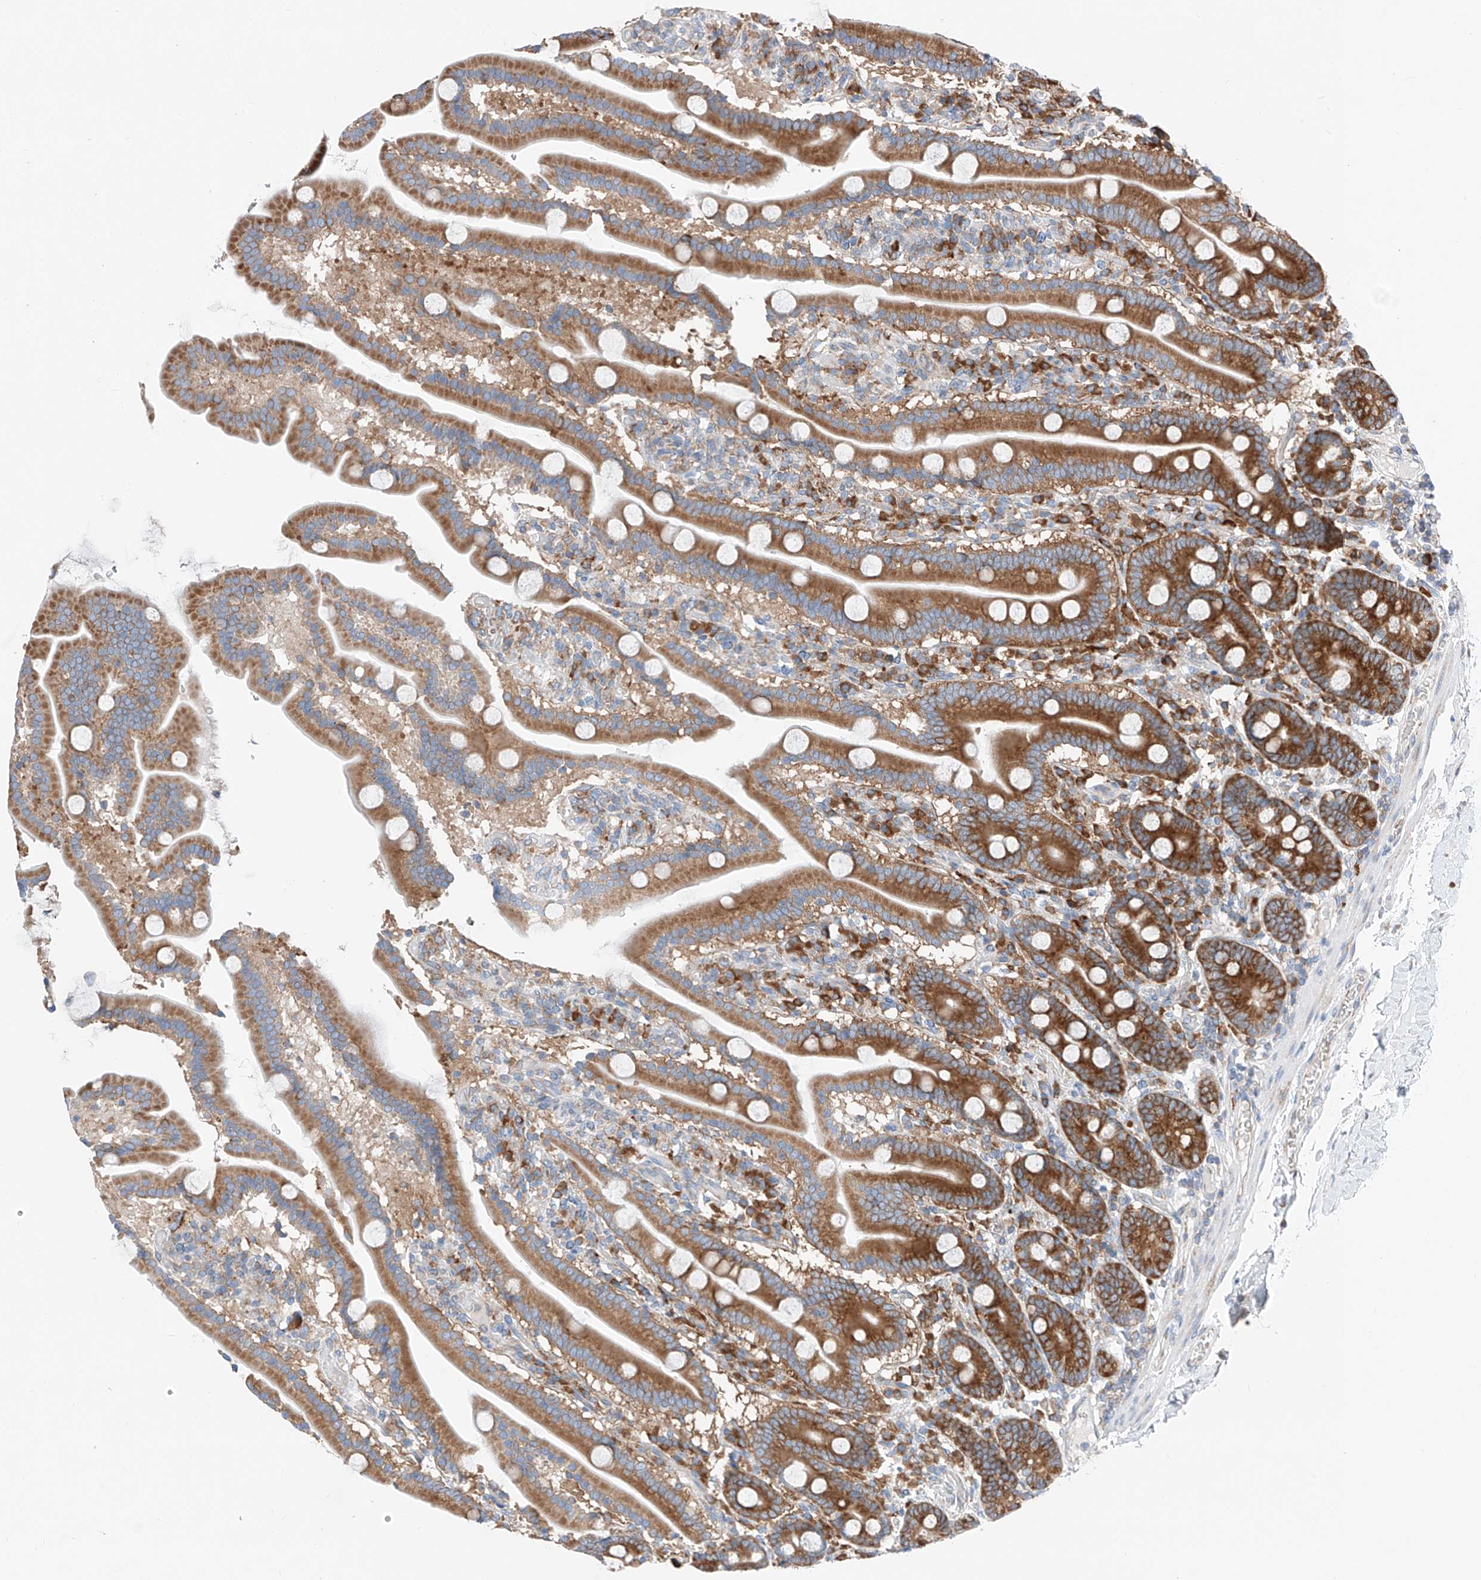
{"staining": {"intensity": "strong", "quantity": ">75%", "location": "cytoplasmic/membranous"}, "tissue": "duodenum", "cell_type": "Glandular cells", "image_type": "normal", "snomed": [{"axis": "morphology", "description": "Normal tissue, NOS"}, {"axis": "topography", "description": "Duodenum"}], "caption": "Strong cytoplasmic/membranous staining for a protein is identified in about >75% of glandular cells of benign duodenum using immunohistochemistry (IHC).", "gene": "CRELD1", "patient": {"sex": "male", "age": 55}}